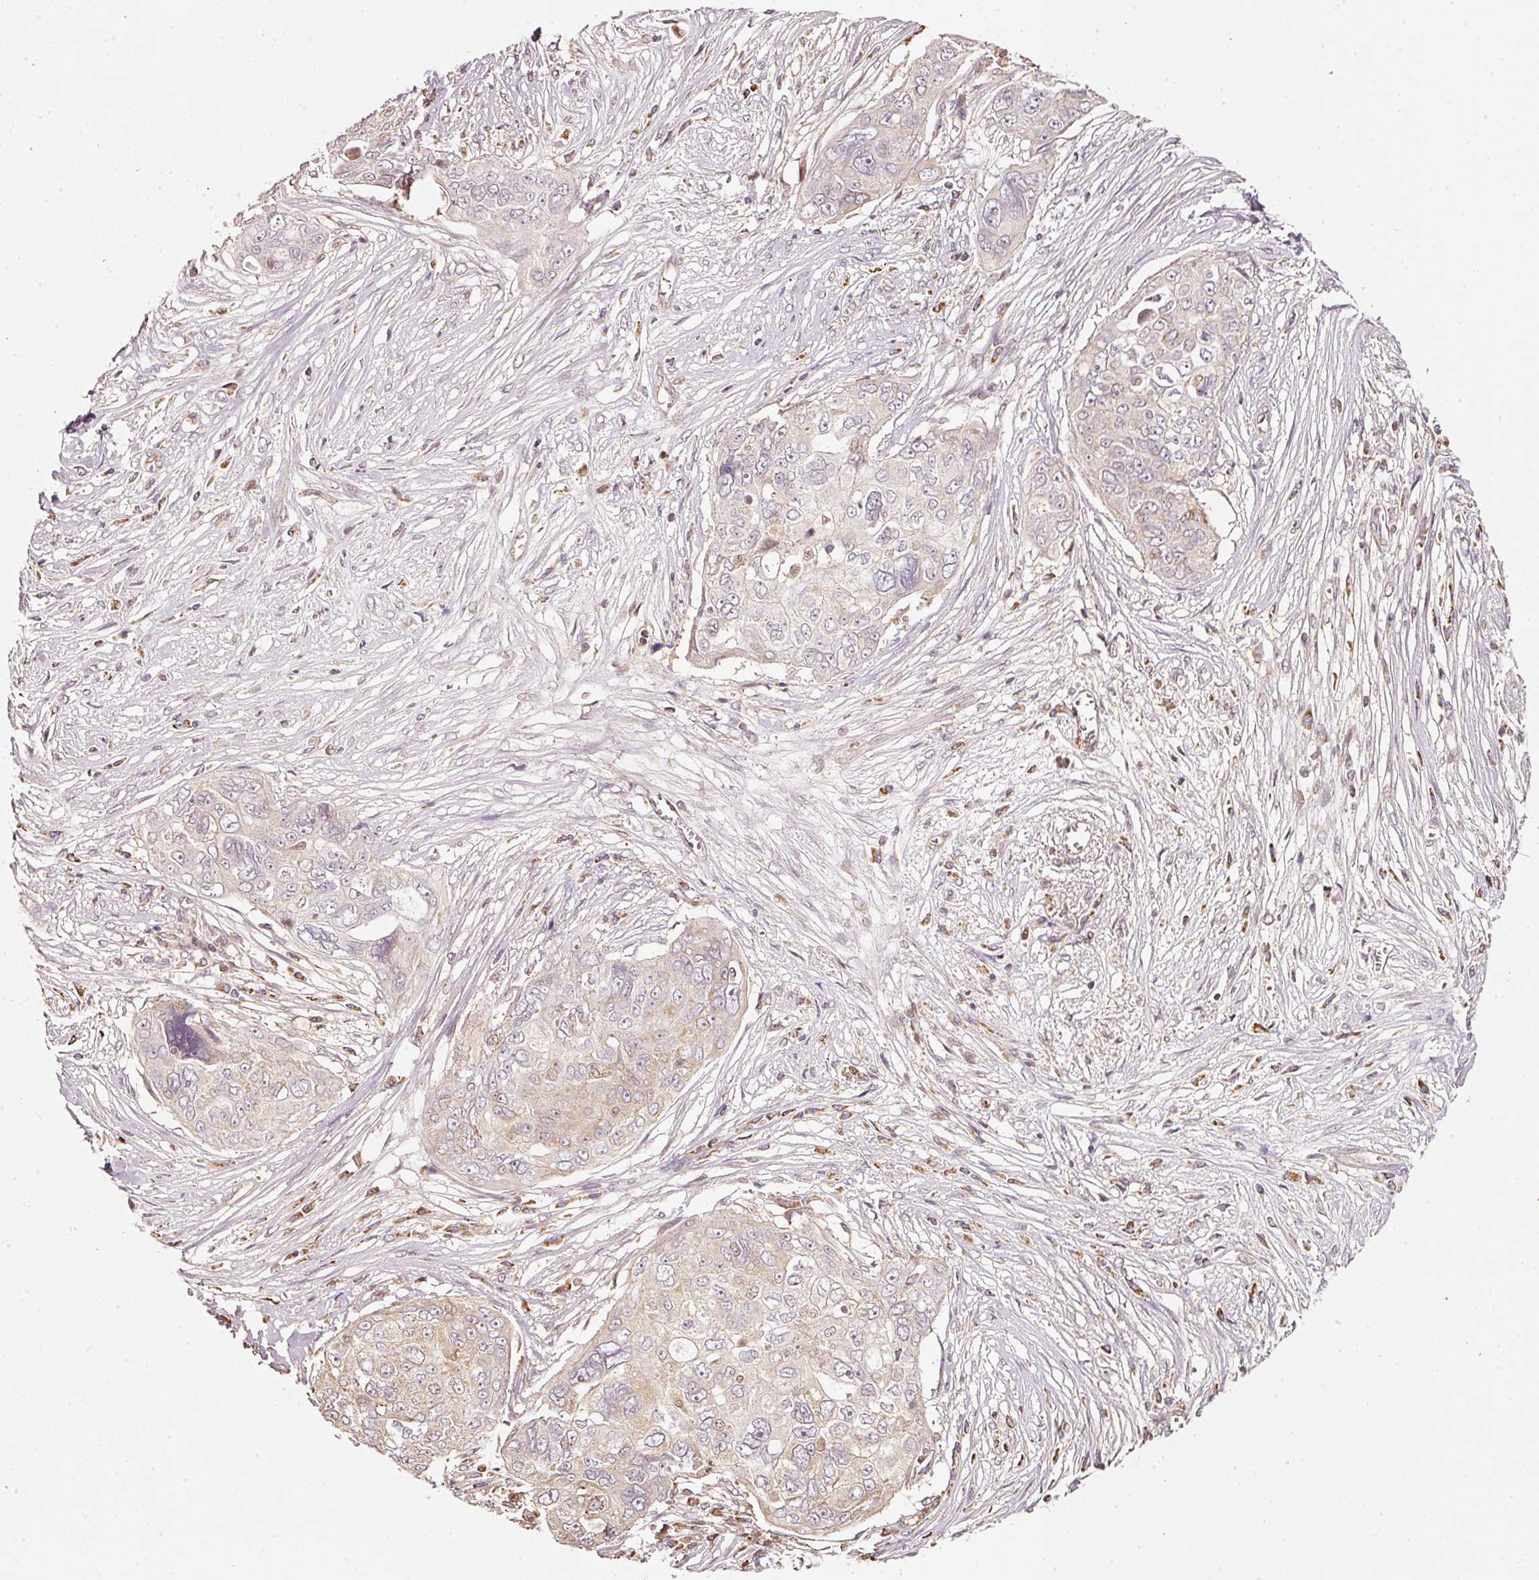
{"staining": {"intensity": "weak", "quantity": "<25%", "location": "cytoplasmic/membranous,nuclear"}, "tissue": "ovarian cancer", "cell_type": "Tumor cells", "image_type": "cancer", "snomed": [{"axis": "morphology", "description": "Carcinoma, endometroid"}, {"axis": "topography", "description": "Ovary"}], "caption": "This is a image of immunohistochemistry staining of ovarian cancer, which shows no staining in tumor cells. (Immunohistochemistry, brightfield microscopy, high magnification).", "gene": "RAB35", "patient": {"sex": "female", "age": 70}}